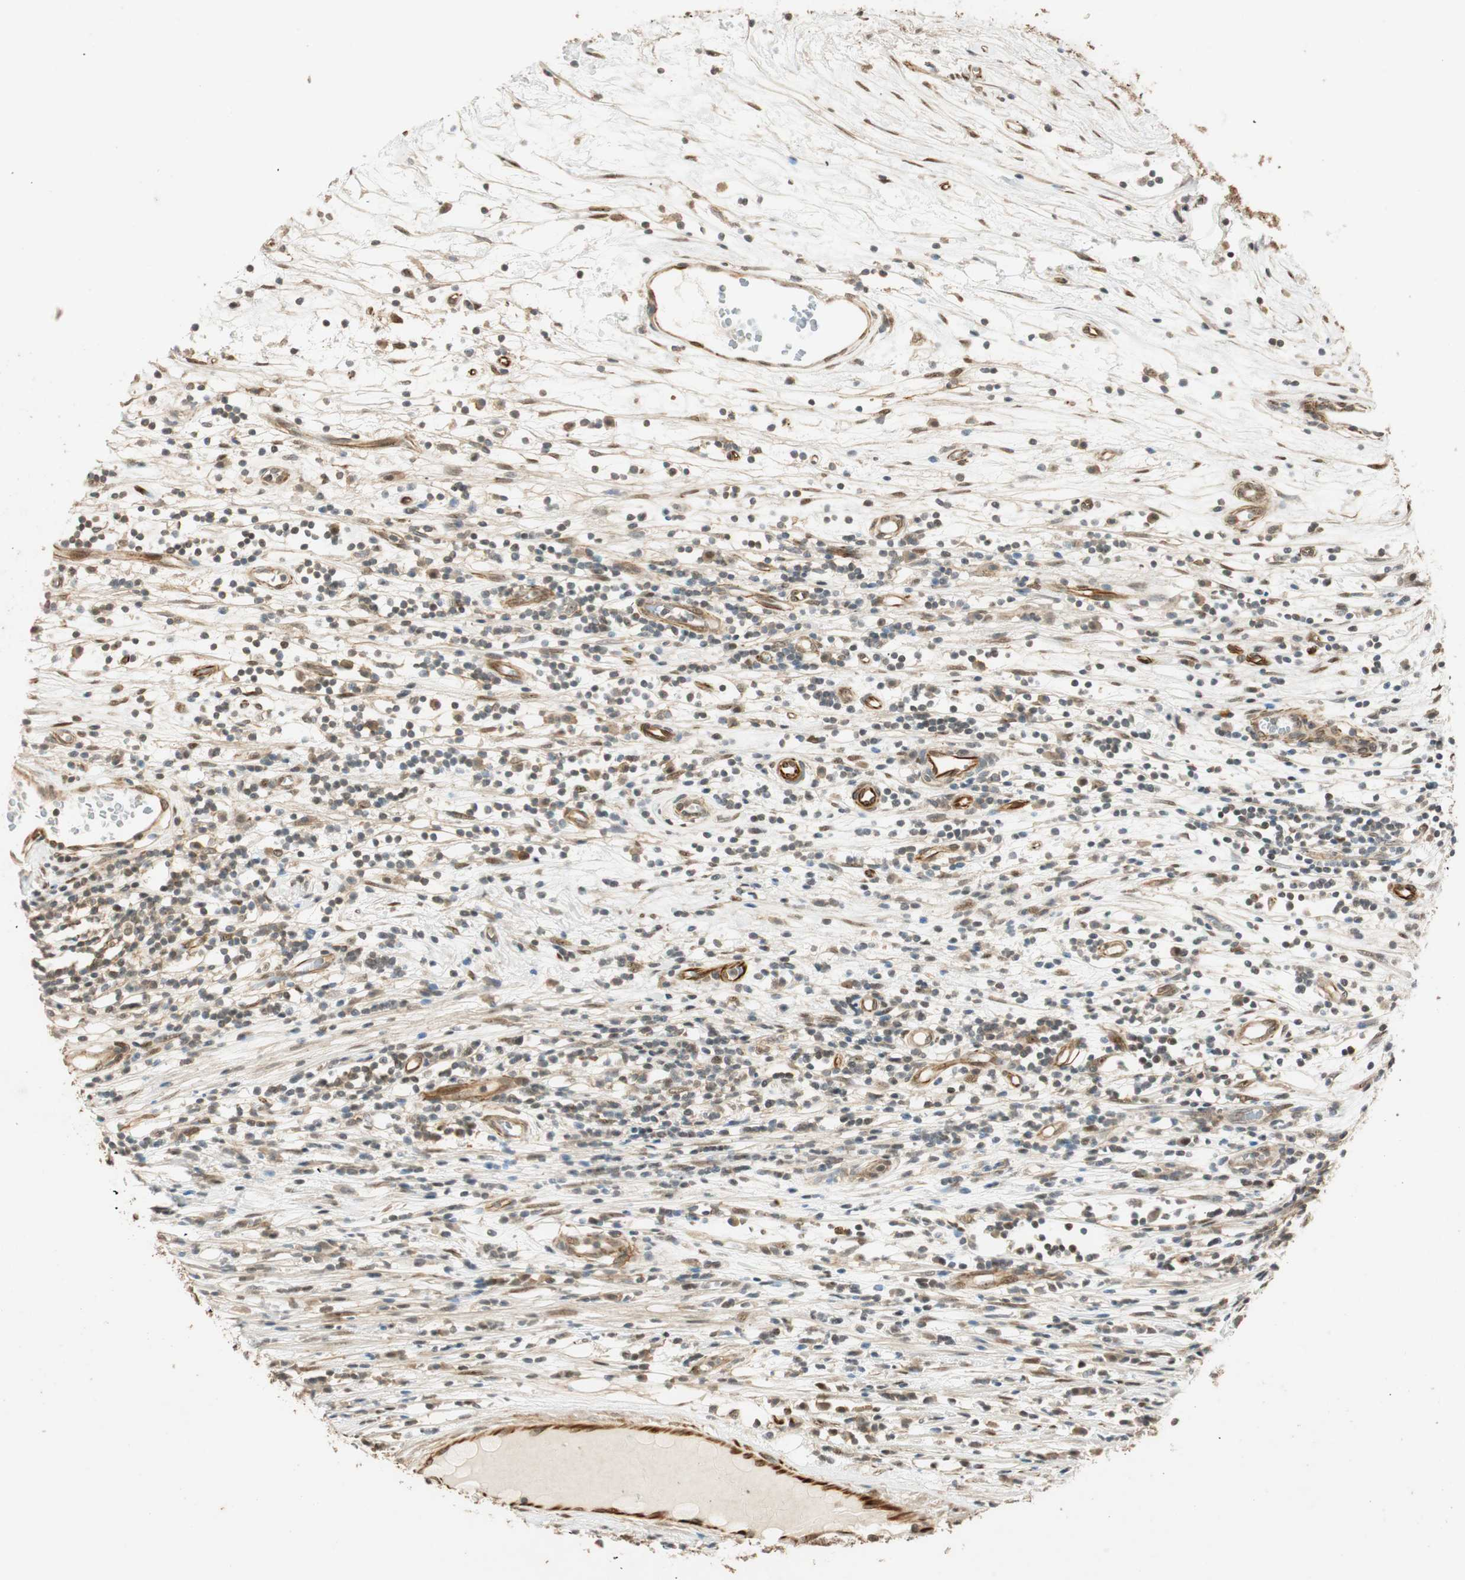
{"staining": {"intensity": "weak", "quantity": "<25%", "location": "nuclear"}, "tissue": "testis cancer", "cell_type": "Tumor cells", "image_type": "cancer", "snomed": [{"axis": "morphology", "description": "Seminoma, NOS"}, {"axis": "topography", "description": "Testis"}], "caption": "This is an immunohistochemistry histopathology image of human seminoma (testis). There is no staining in tumor cells.", "gene": "NES", "patient": {"sex": "male", "age": 65}}